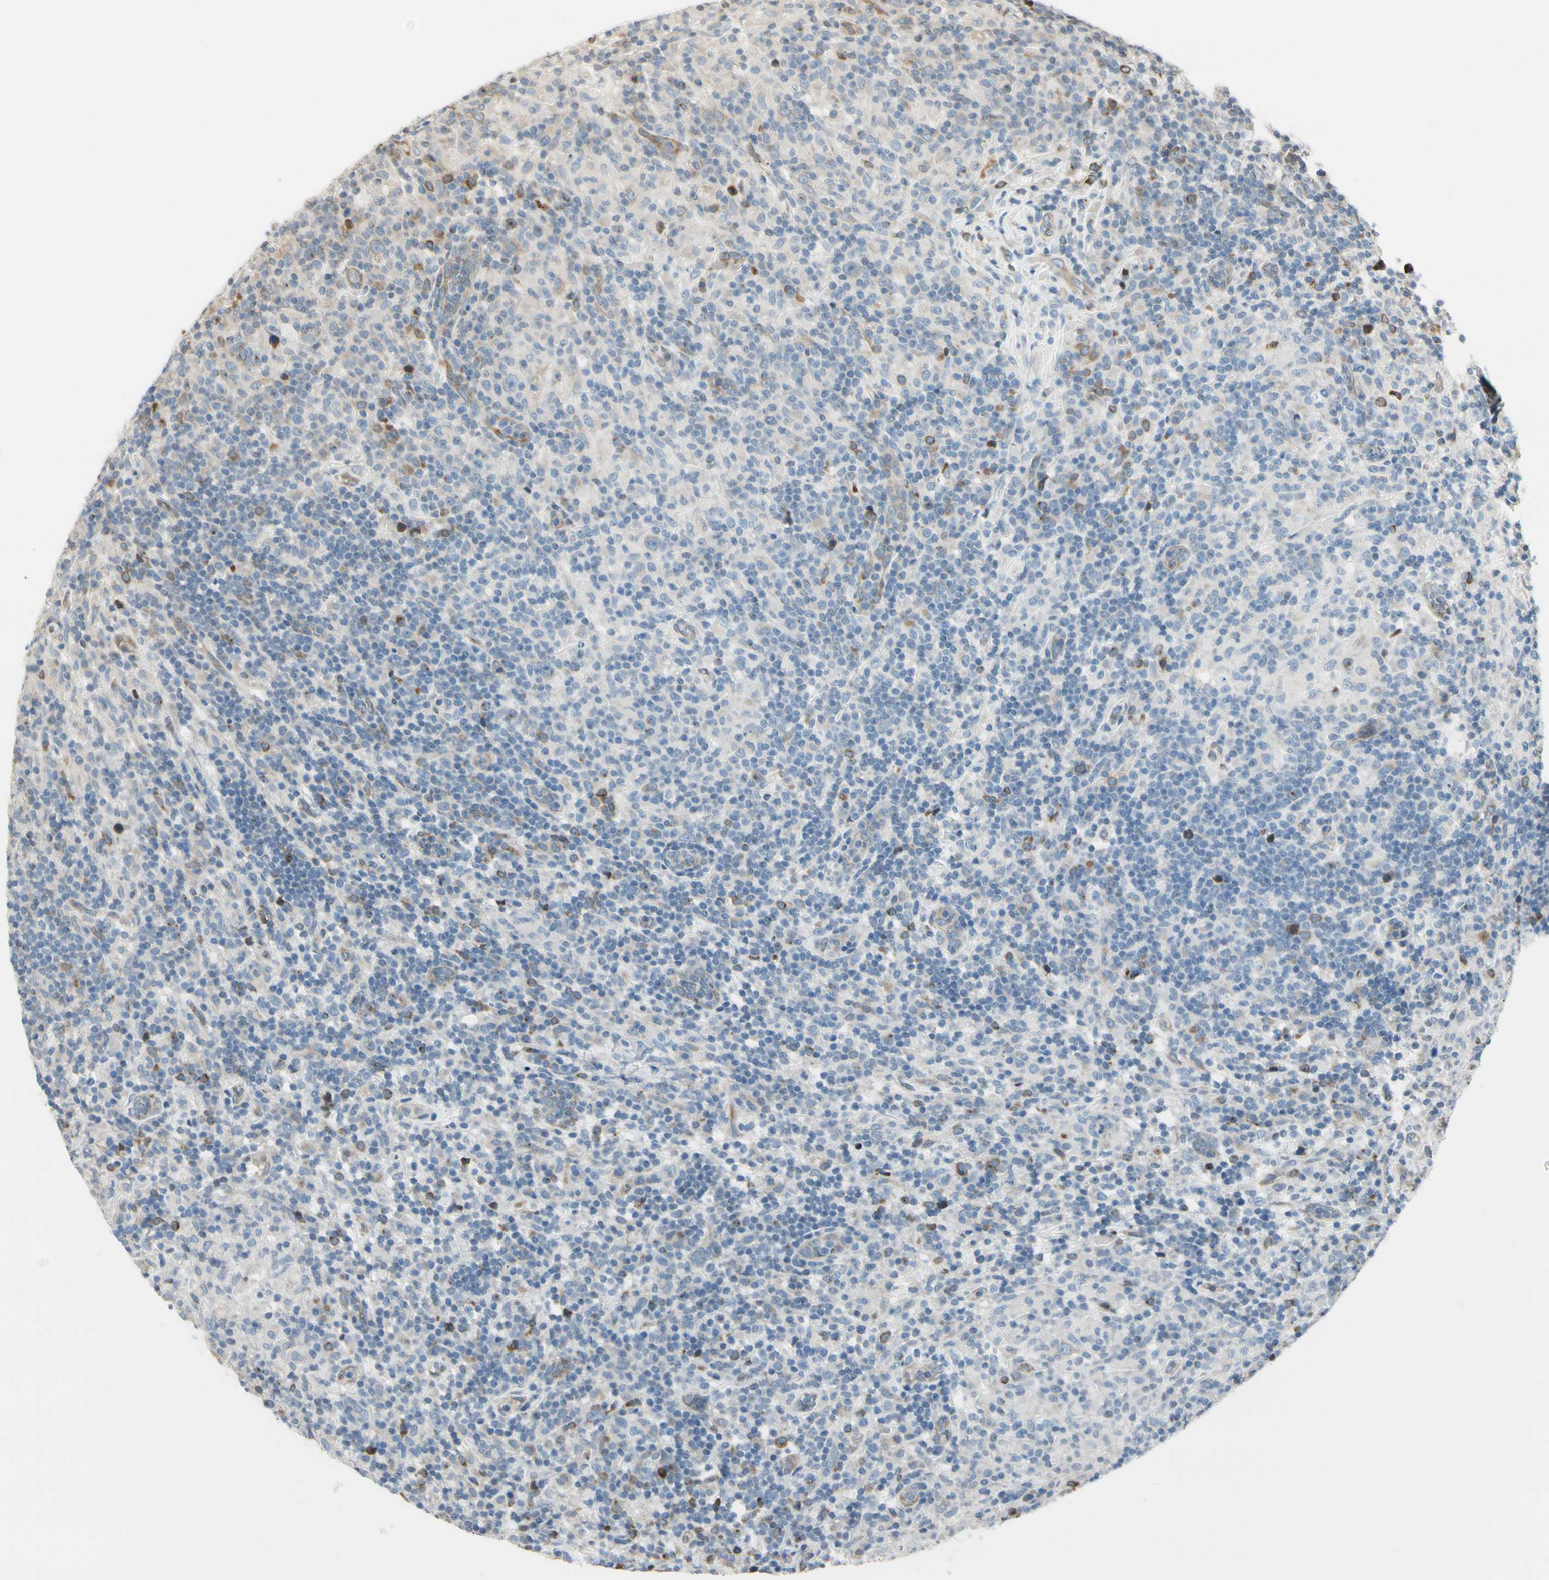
{"staining": {"intensity": "negative", "quantity": "none", "location": "none"}, "tissue": "lymphoma", "cell_type": "Tumor cells", "image_type": "cancer", "snomed": [{"axis": "morphology", "description": "Hodgkin's disease, NOS"}, {"axis": "topography", "description": "Lymph node"}], "caption": "Tumor cells show no significant protein staining in lymphoma. (Brightfield microscopy of DAB IHC at high magnification).", "gene": "NUCB2", "patient": {"sex": "male", "age": 70}}